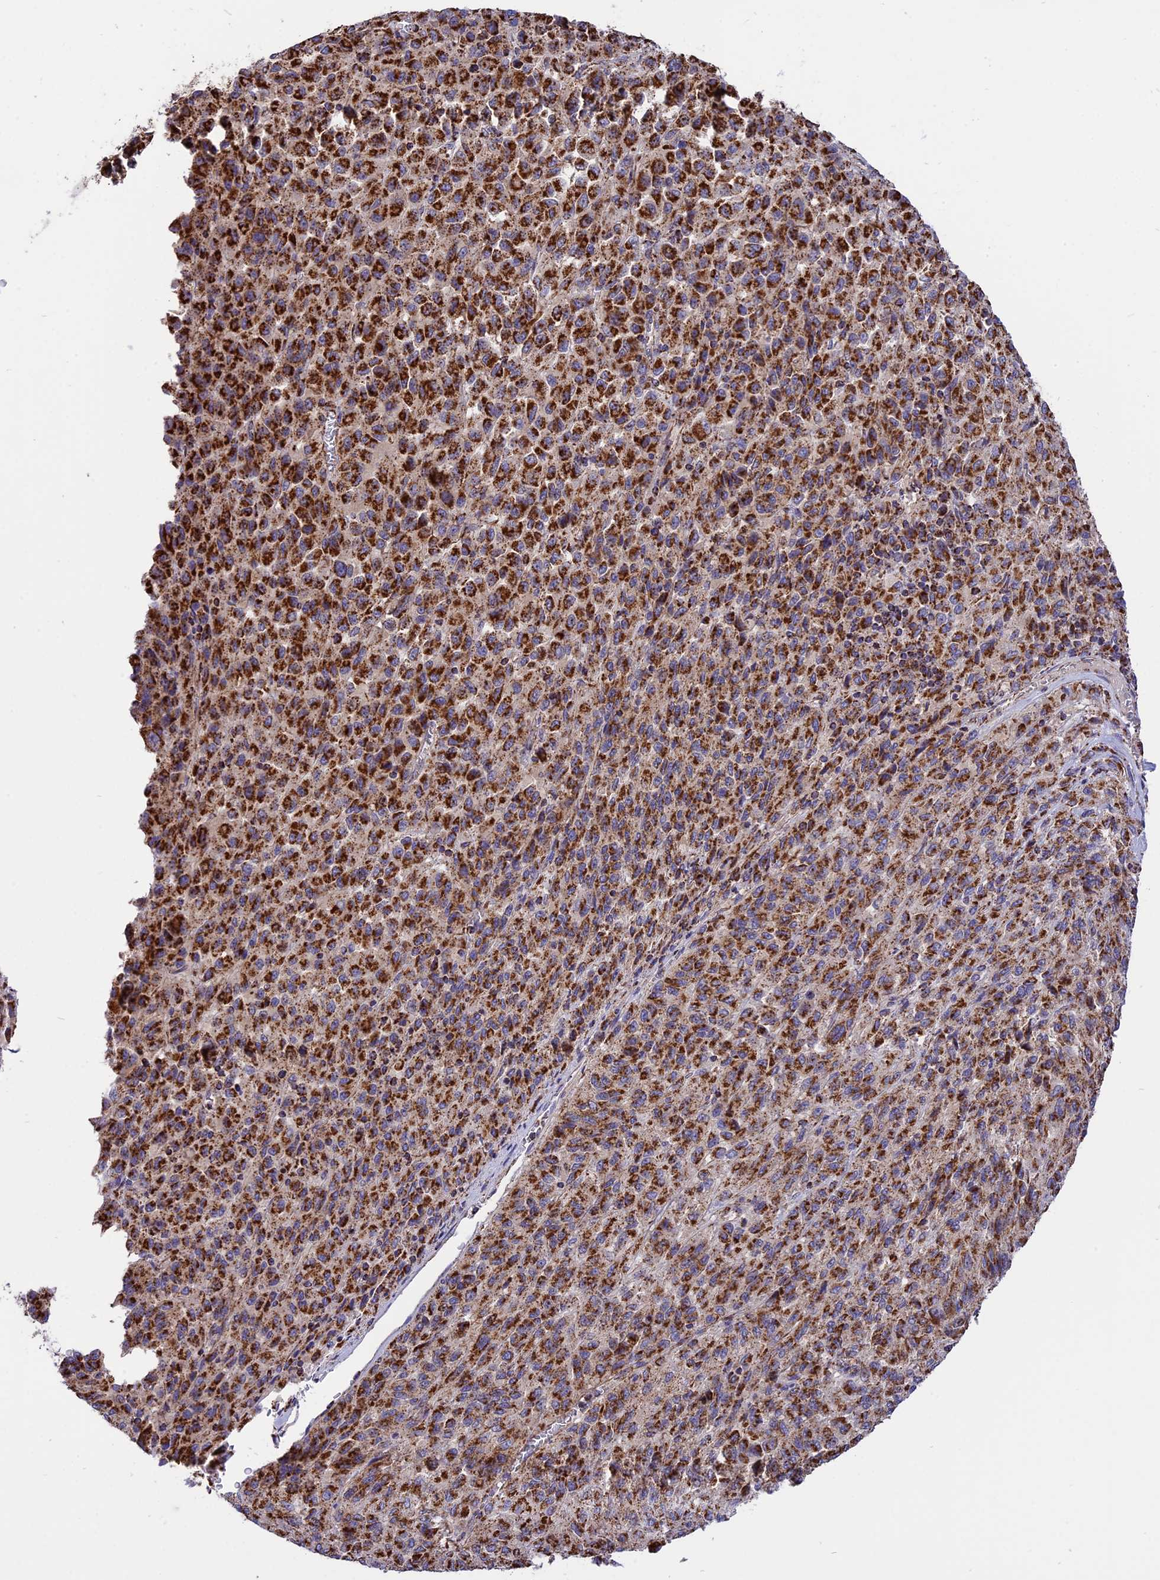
{"staining": {"intensity": "strong", "quantity": ">75%", "location": "cytoplasmic/membranous"}, "tissue": "melanoma", "cell_type": "Tumor cells", "image_type": "cancer", "snomed": [{"axis": "morphology", "description": "Malignant melanoma, Metastatic site"}, {"axis": "topography", "description": "Lung"}], "caption": "Malignant melanoma (metastatic site) was stained to show a protein in brown. There is high levels of strong cytoplasmic/membranous staining in approximately >75% of tumor cells. (Brightfield microscopy of DAB IHC at high magnification).", "gene": "TTC4", "patient": {"sex": "male", "age": 64}}